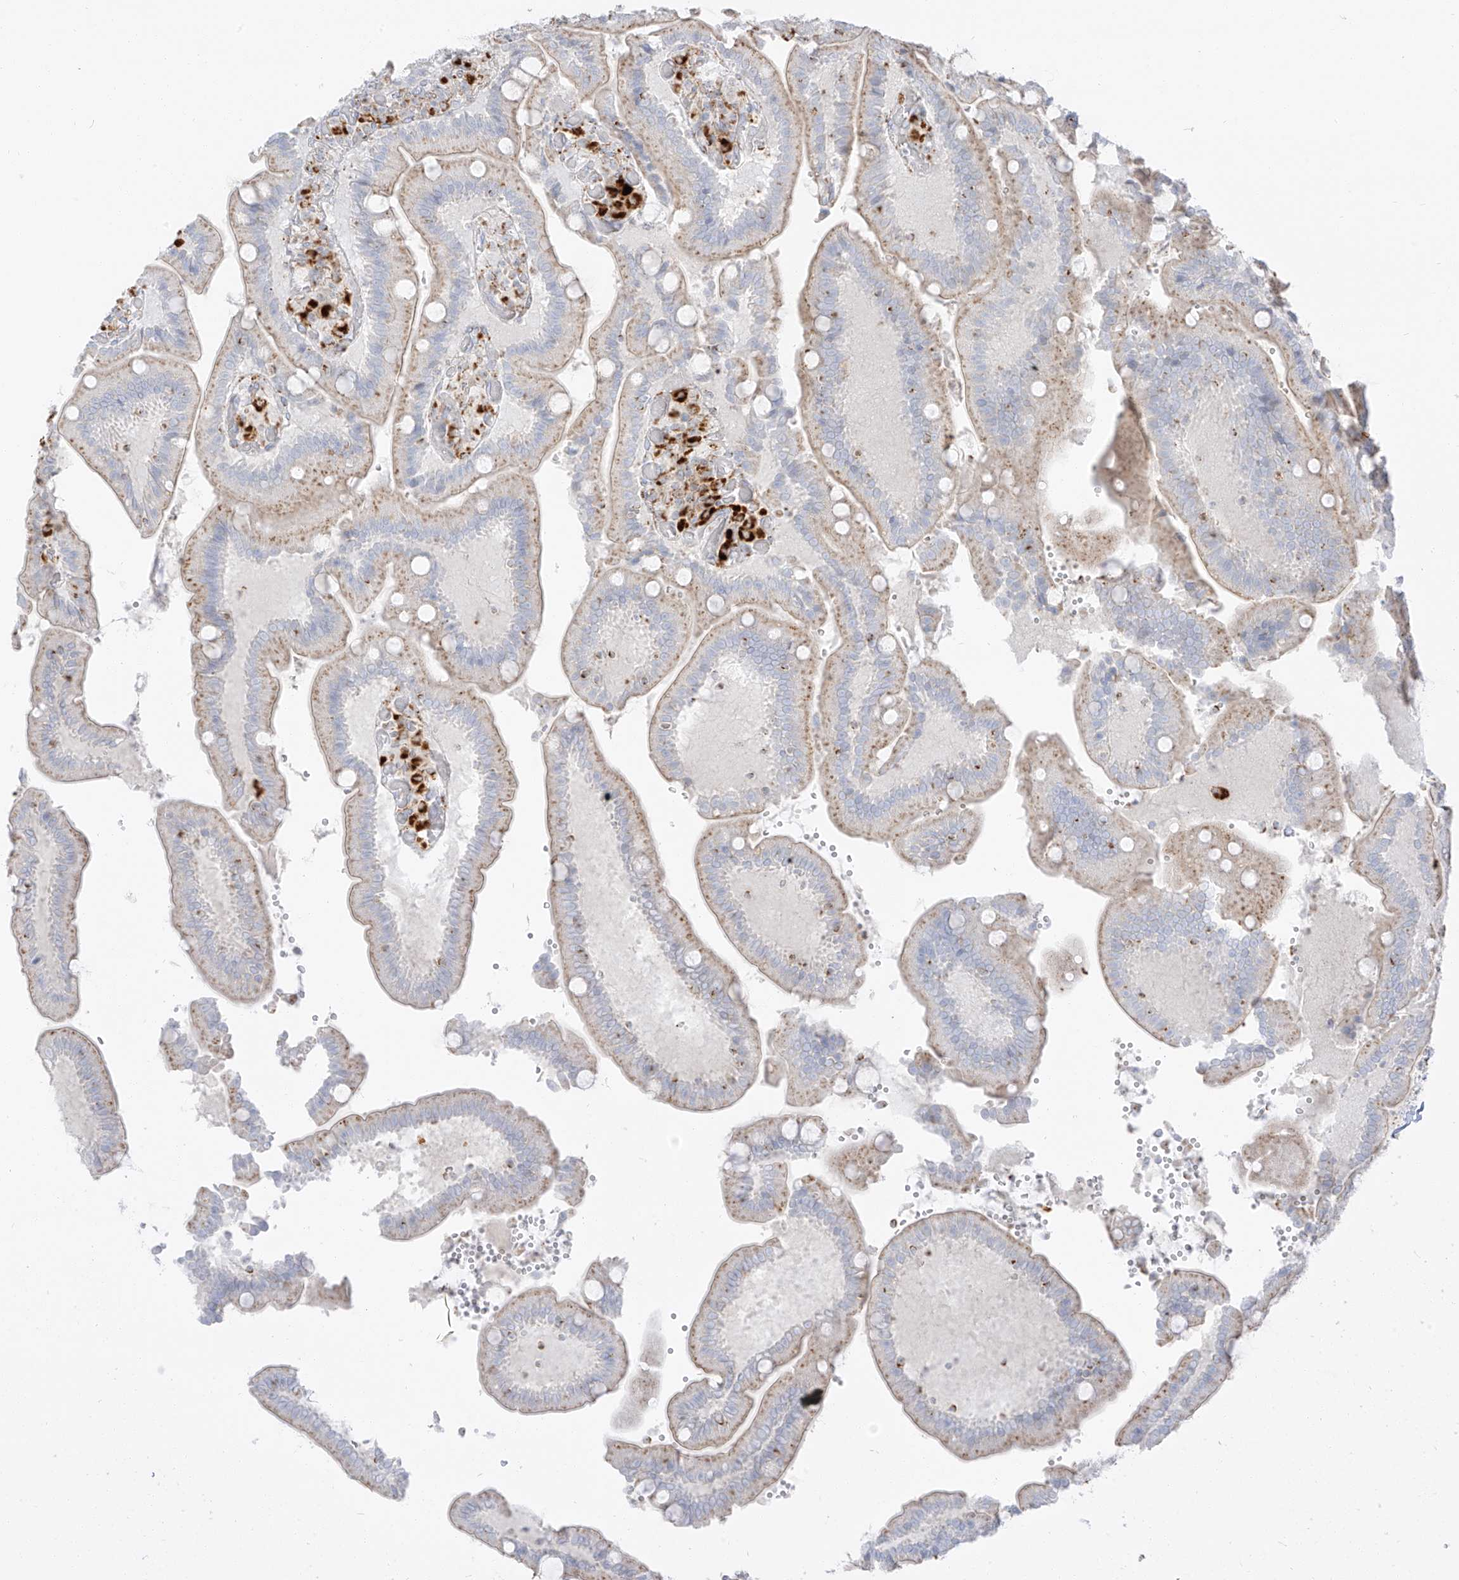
{"staining": {"intensity": "weak", "quantity": "25%-75%", "location": "cytoplasmic/membranous"}, "tissue": "duodenum", "cell_type": "Glandular cells", "image_type": "normal", "snomed": [{"axis": "morphology", "description": "Normal tissue, NOS"}, {"axis": "topography", "description": "Duodenum"}], "caption": "Protein expression analysis of unremarkable human duodenum reveals weak cytoplasmic/membranous positivity in approximately 25%-75% of glandular cells.", "gene": "SLC35F6", "patient": {"sex": "female", "age": 62}}